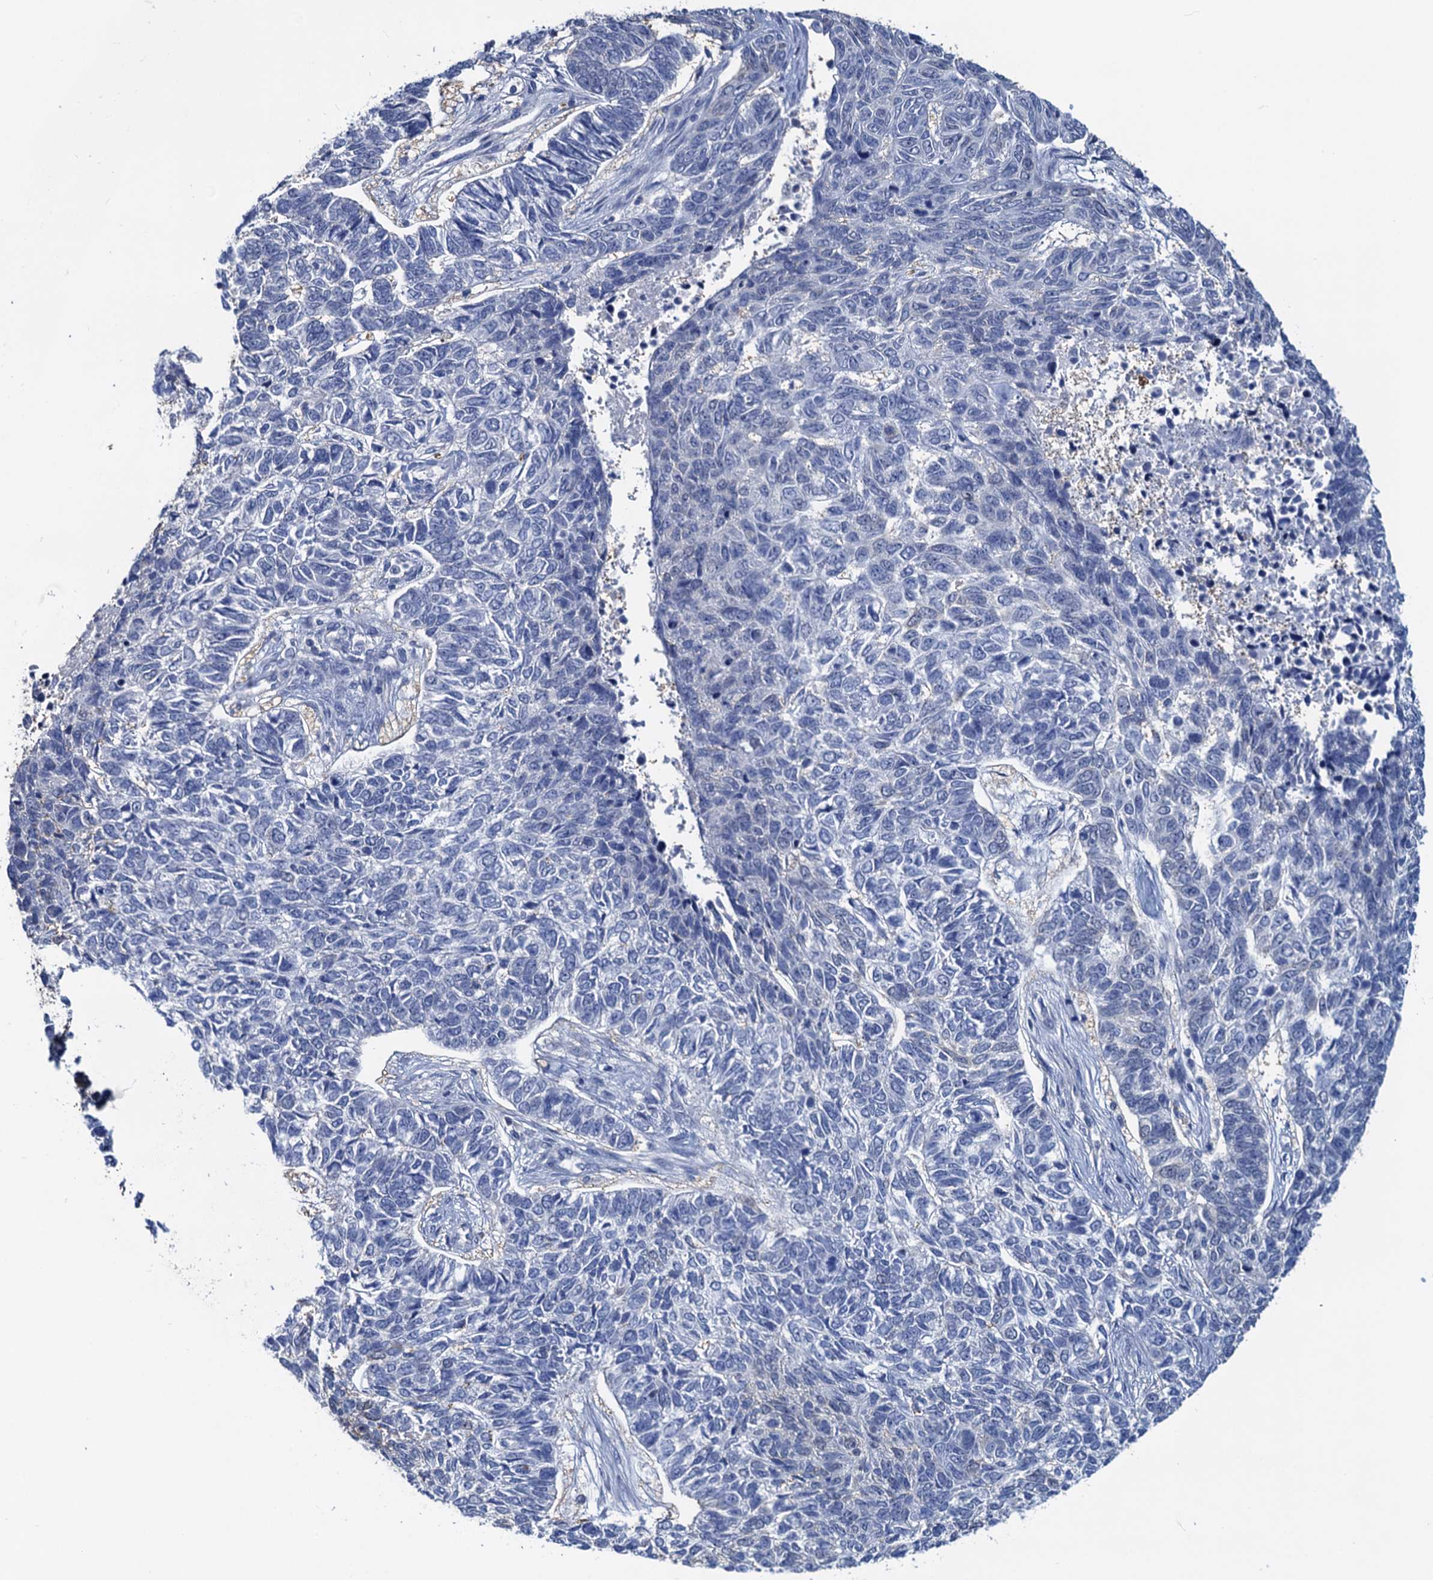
{"staining": {"intensity": "negative", "quantity": "none", "location": "none"}, "tissue": "skin cancer", "cell_type": "Tumor cells", "image_type": "cancer", "snomed": [{"axis": "morphology", "description": "Basal cell carcinoma"}, {"axis": "topography", "description": "Skin"}], "caption": "Immunohistochemistry image of neoplastic tissue: human skin basal cell carcinoma stained with DAB shows no significant protein positivity in tumor cells.", "gene": "RTKN2", "patient": {"sex": "female", "age": 65}}